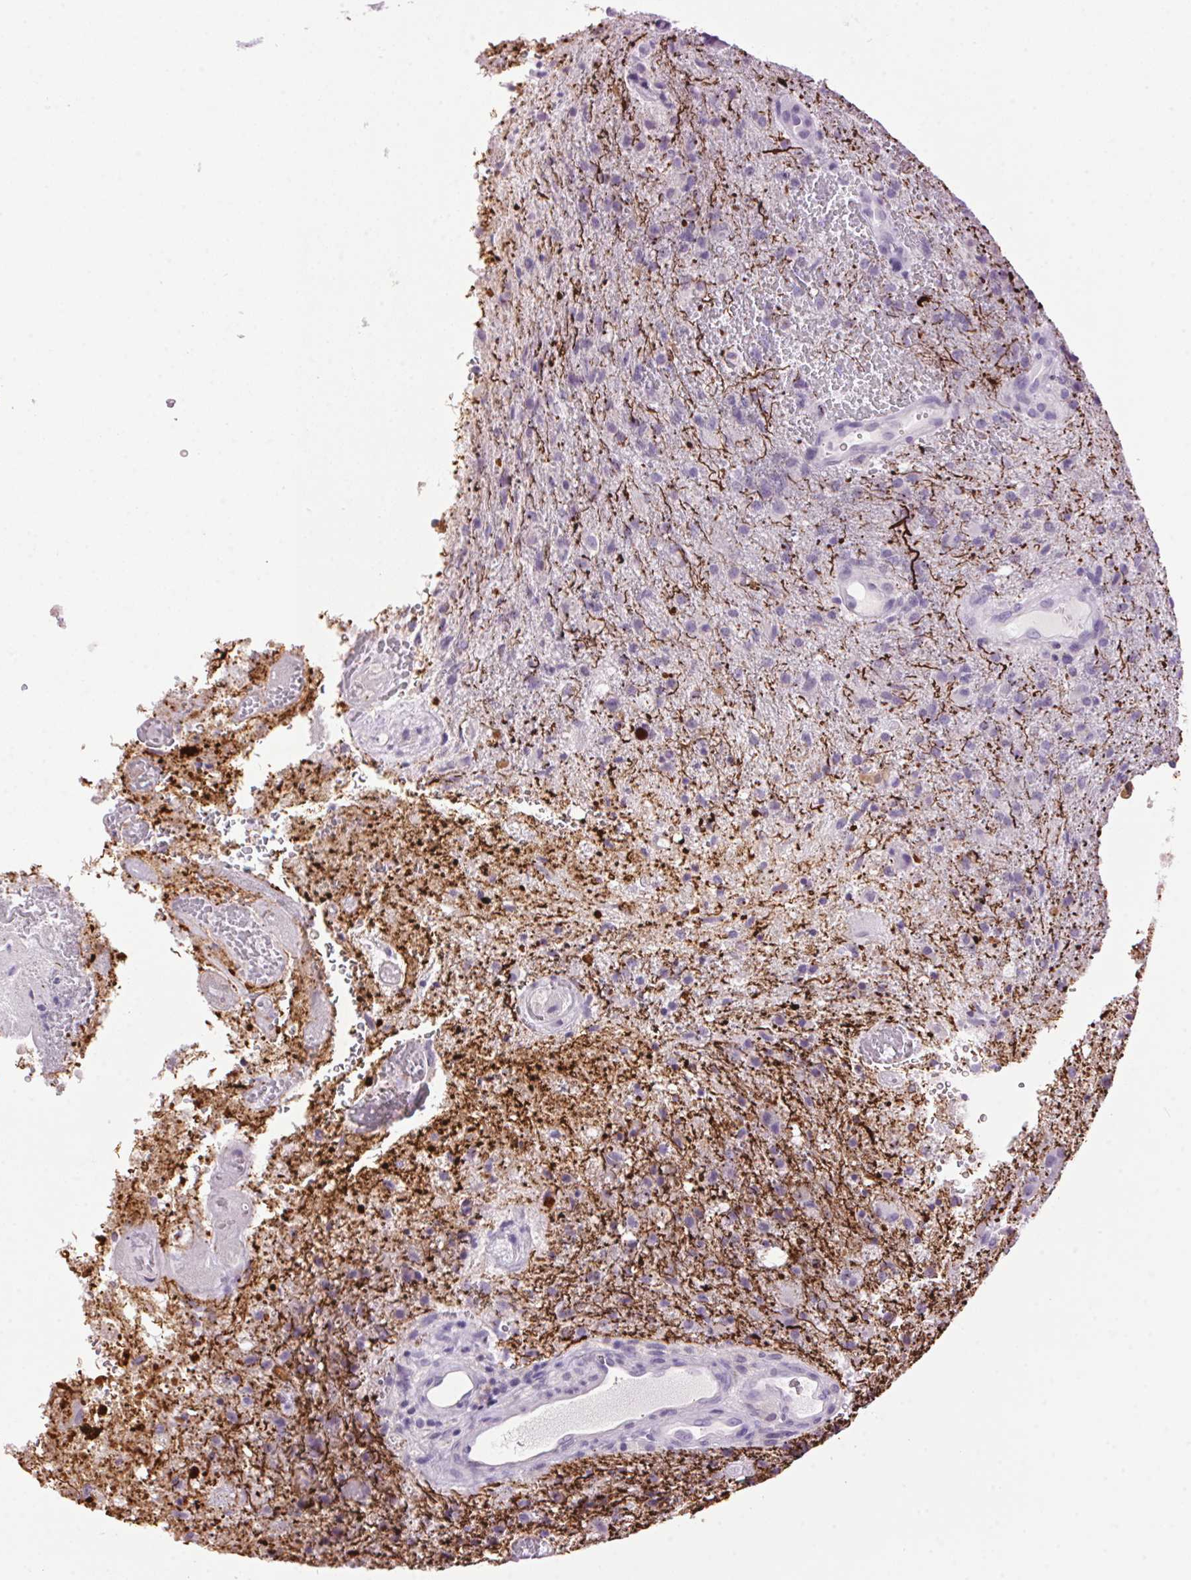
{"staining": {"intensity": "negative", "quantity": "none", "location": "none"}, "tissue": "glioma", "cell_type": "Tumor cells", "image_type": "cancer", "snomed": [{"axis": "morphology", "description": "Glioma, malignant, High grade"}, {"axis": "topography", "description": "Brain"}], "caption": "Tumor cells are negative for brown protein staining in high-grade glioma (malignant).", "gene": "TMEM88B", "patient": {"sex": "female", "age": 74}}